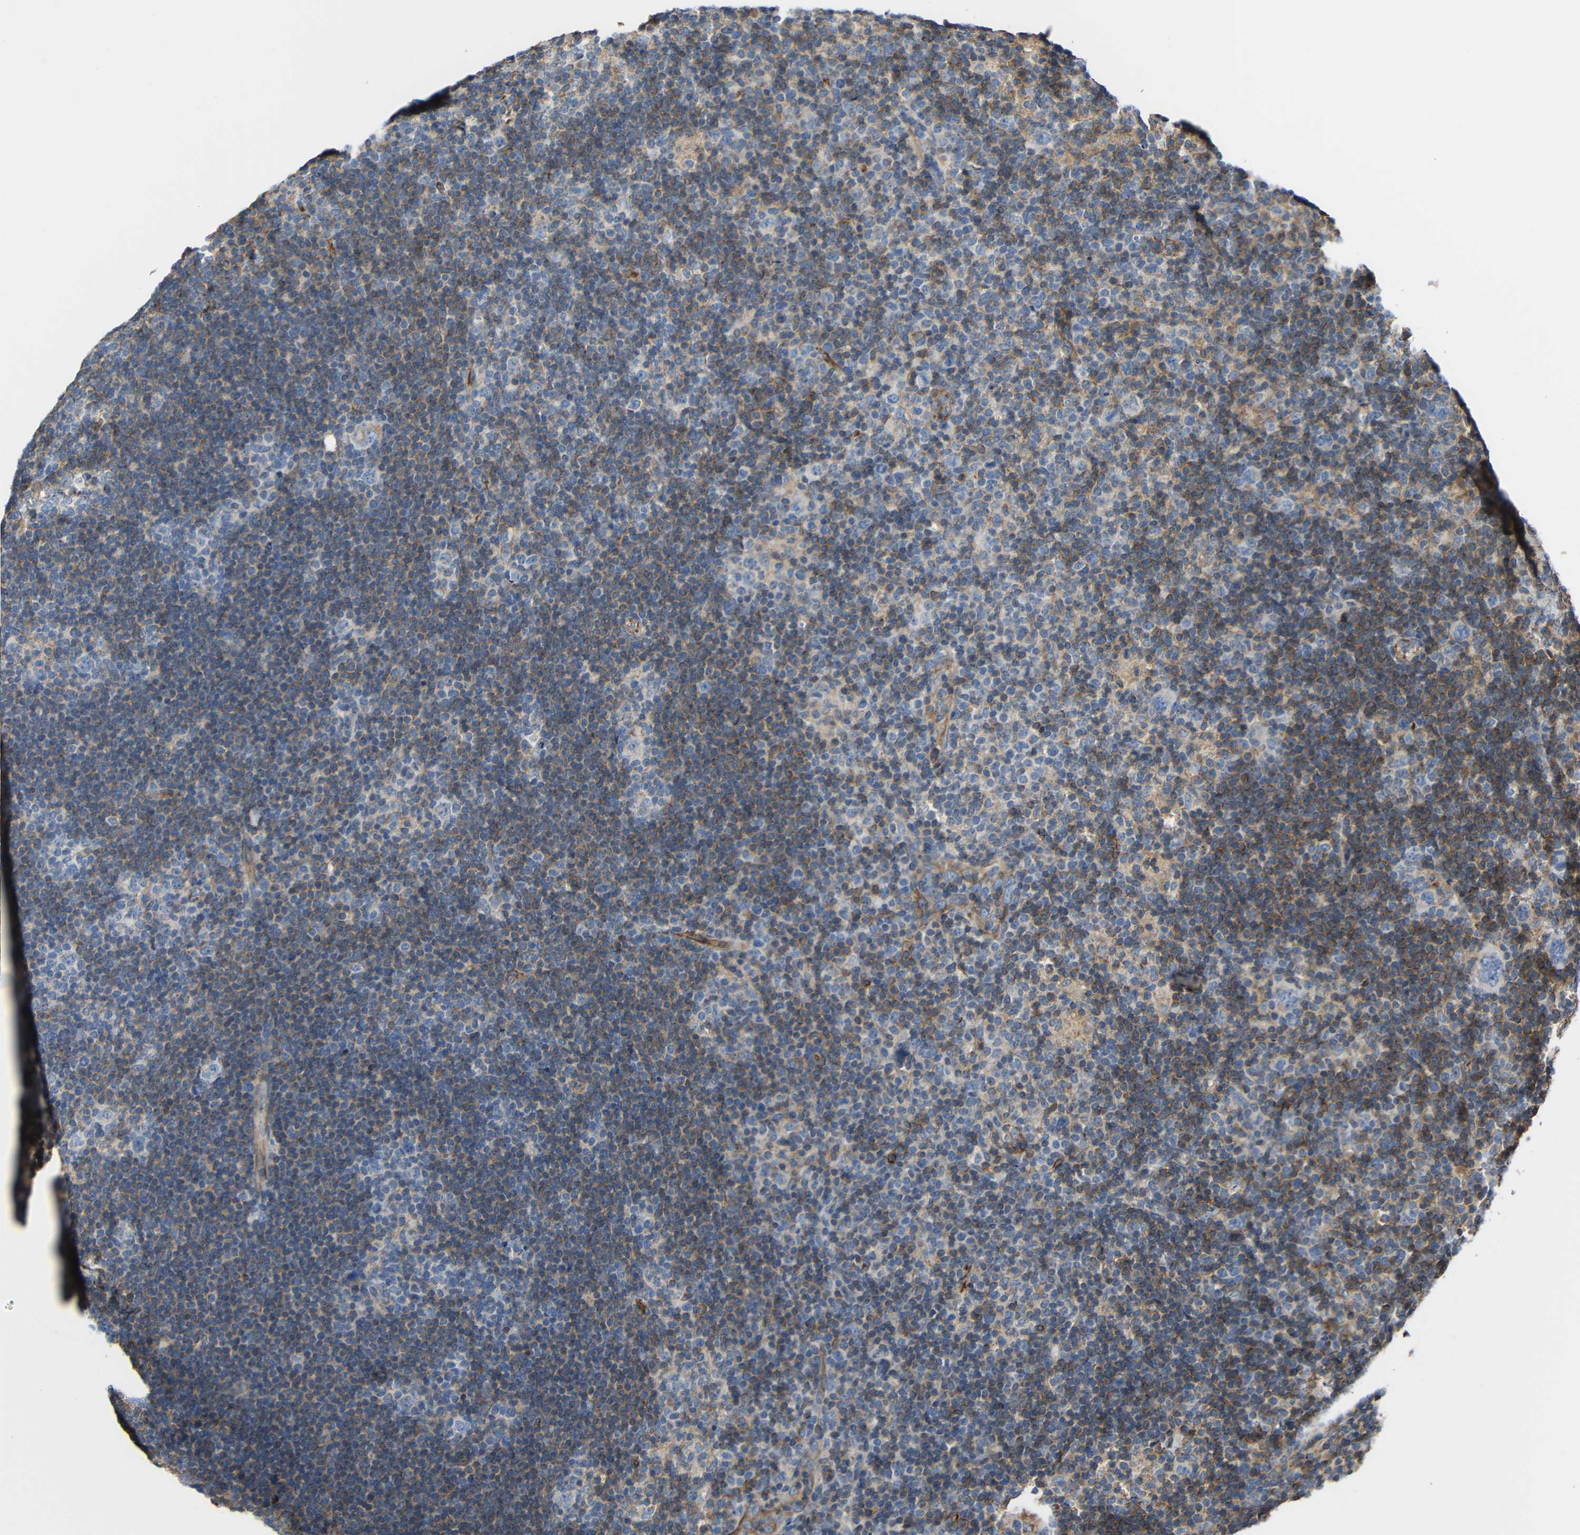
{"staining": {"intensity": "negative", "quantity": "none", "location": "none"}, "tissue": "lymphoma", "cell_type": "Tumor cells", "image_type": "cancer", "snomed": [{"axis": "morphology", "description": "Hodgkin's disease, NOS"}, {"axis": "topography", "description": "Lymph node"}], "caption": "DAB (3,3'-diaminobenzidine) immunohistochemical staining of lymphoma displays no significant expression in tumor cells. (Brightfield microscopy of DAB immunohistochemistry at high magnification).", "gene": "IGSF10", "patient": {"sex": "female", "age": 57}}